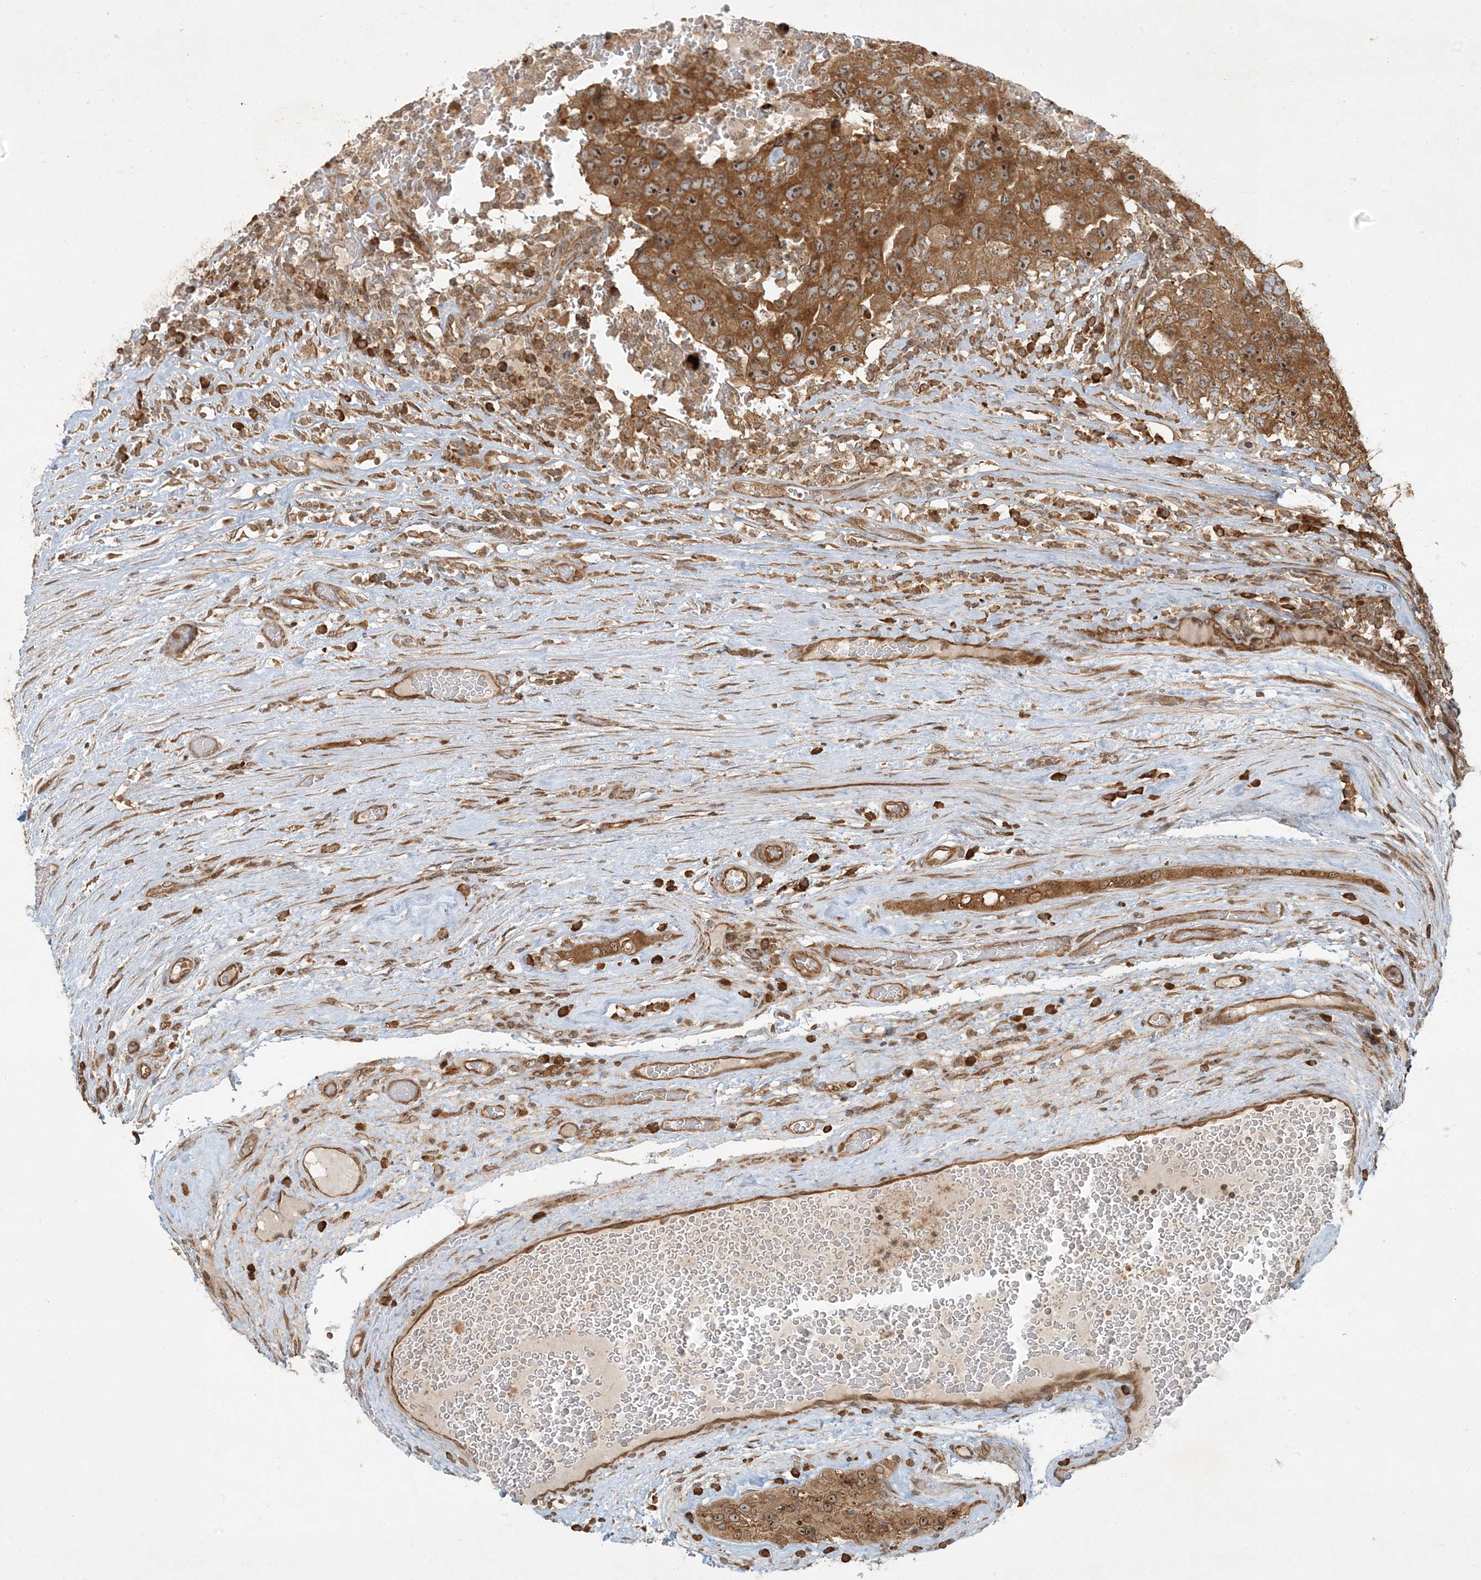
{"staining": {"intensity": "moderate", "quantity": ">75%", "location": "cytoplasmic/membranous"}, "tissue": "testis cancer", "cell_type": "Tumor cells", "image_type": "cancer", "snomed": [{"axis": "morphology", "description": "Carcinoma, Embryonal, NOS"}, {"axis": "topography", "description": "Testis"}], "caption": "Testis cancer (embryonal carcinoma) was stained to show a protein in brown. There is medium levels of moderate cytoplasmic/membranous staining in about >75% of tumor cells.", "gene": "COMMD8", "patient": {"sex": "male", "age": 26}}